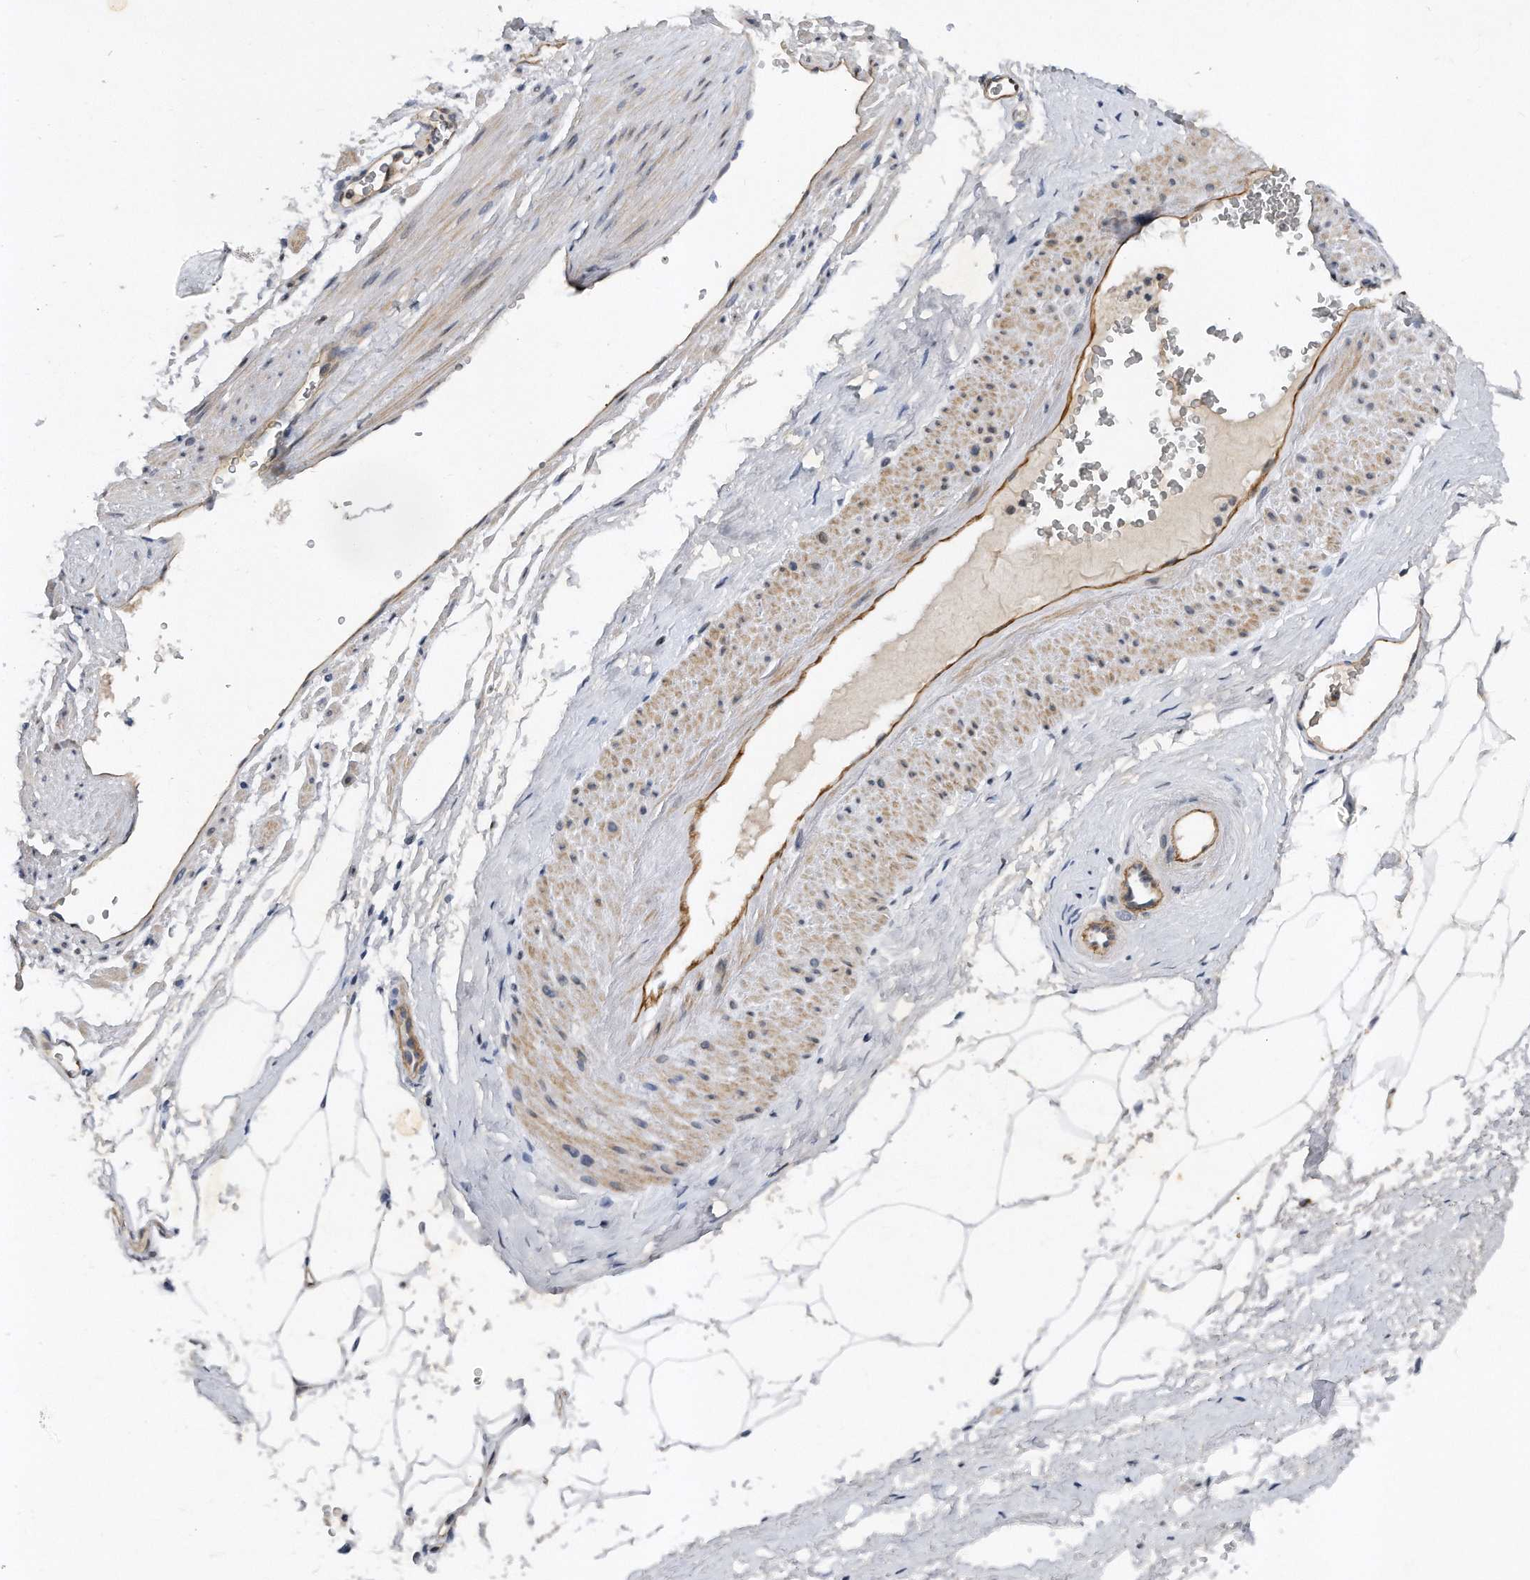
{"staining": {"intensity": "moderate", "quantity": ">75%", "location": "cytoplasmic/membranous,nuclear"}, "tissue": "adipose tissue", "cell_type": "Adipocytes", "image_type": "normal", "snomed": [{"axis": "morphology", "description": "Normal tissue, NOS"}, {"axis": "morphology", "description": "Adenocarcinoma, Low grade"}, {"axis": "topography", "description": "Prostate"}, {"axis": "topography", "description": "Peripheral nerve tissue"}], "caption": "Protein expression analysis of benign adipose tissue reveals moderate cytoplasmic/membranous,nuclear positivity in about >75% of adipocytes.", "gene": "TP53INP1", "patient": {"sex": "male", "age": 63}}